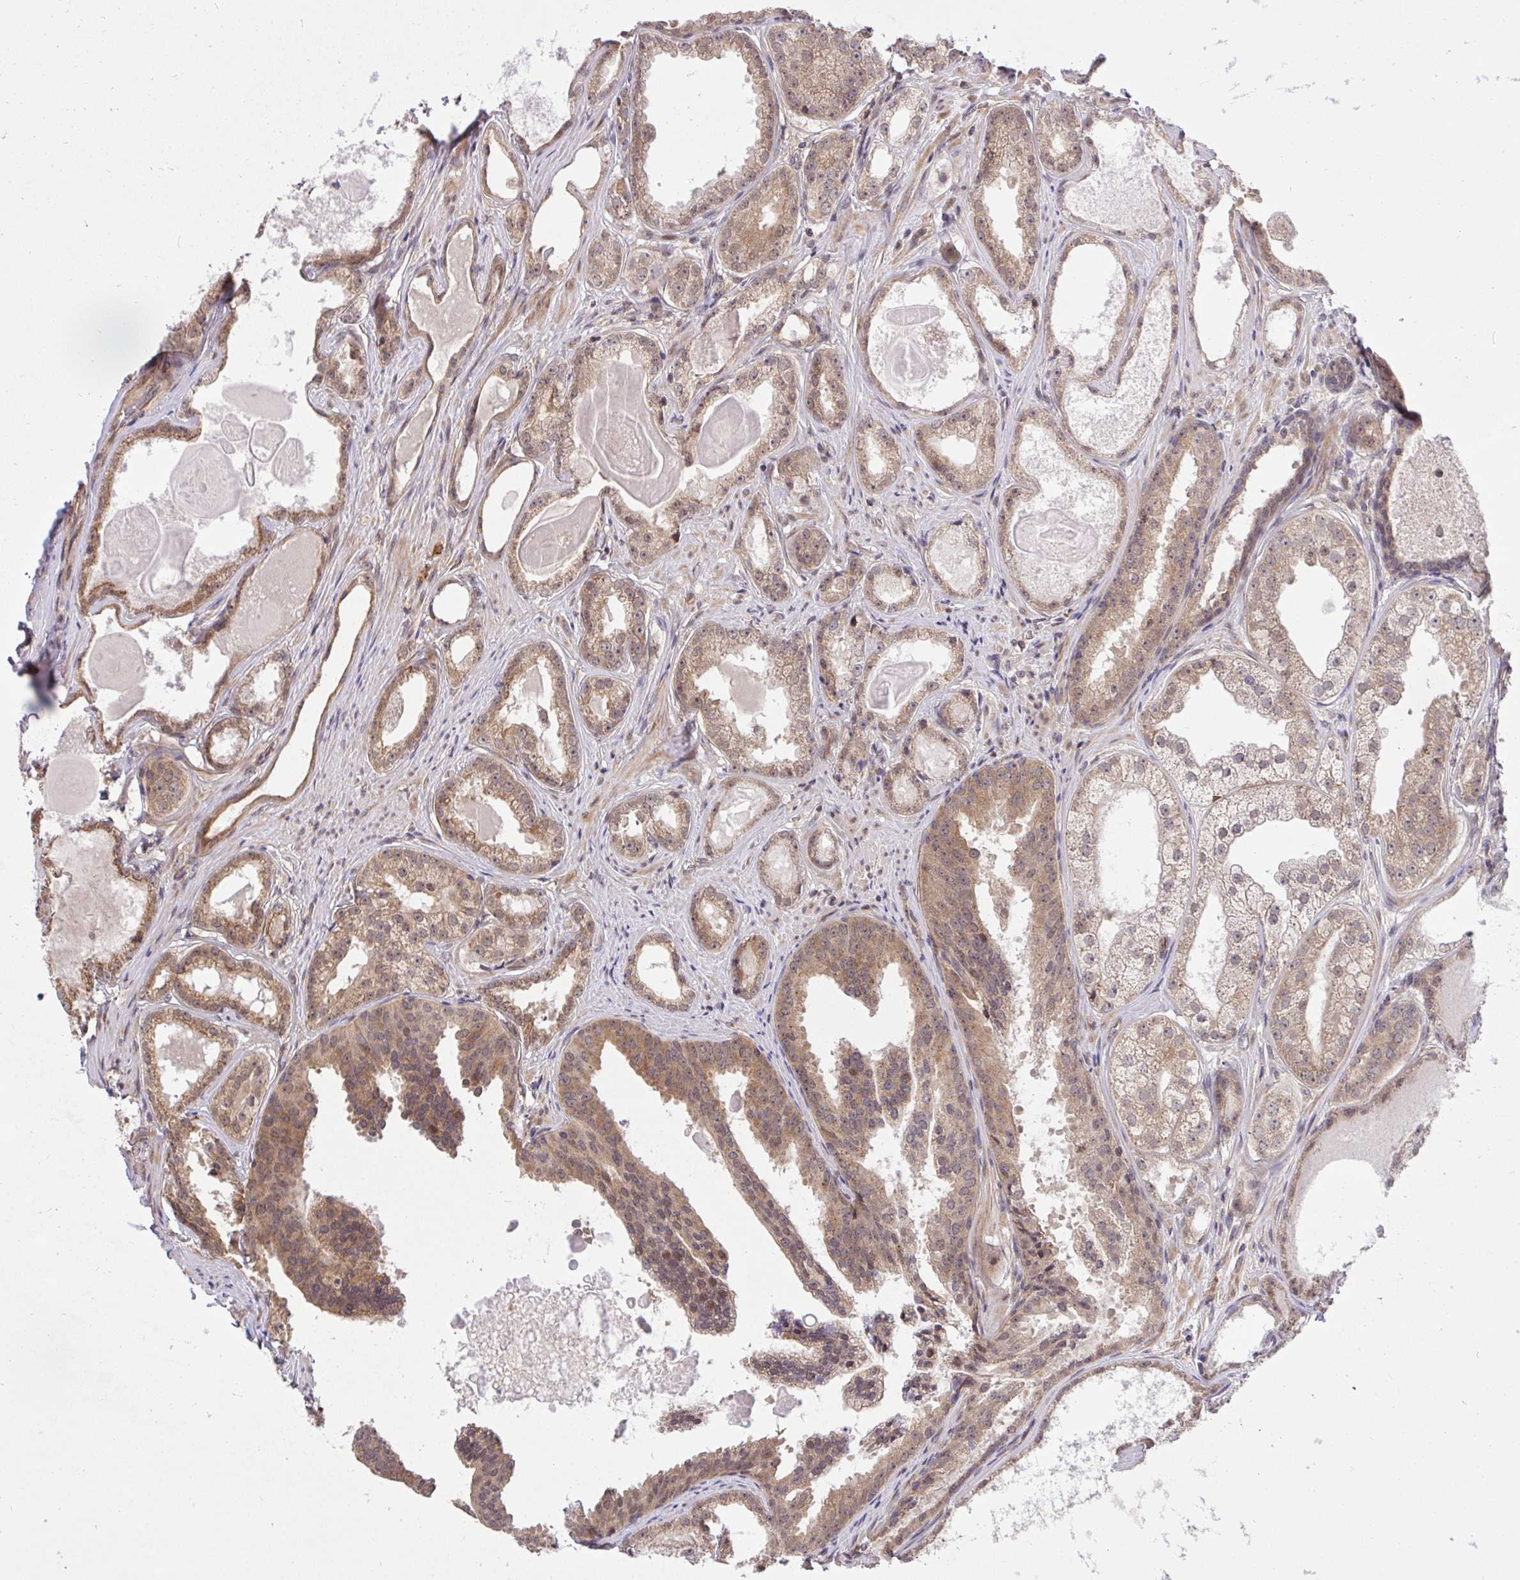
{"staining": {"intensity": "moderate", "quantity": ">75%", "location": "cytoplasmic/membranous"}, "tissue": "prostate cancer", "cell_type": "Tumor cells", "image_type": "cancer", "snomed": [{"axis": "morphology", "description": "Adenocarcinoma, Low grade"}, {"axis": "topography", "description": "Prostate"}], "caption": "Prostate cancer (adenocarcinoma (low-grade)) was stained to show a protein in brown. There is medium levels of moderate cytoplasmic/membranous expression in about >75% of tumor cells. Nuclei are stained in blue.", "gene": "ERI1", "patient": {"sex": "male", "age": 65}}